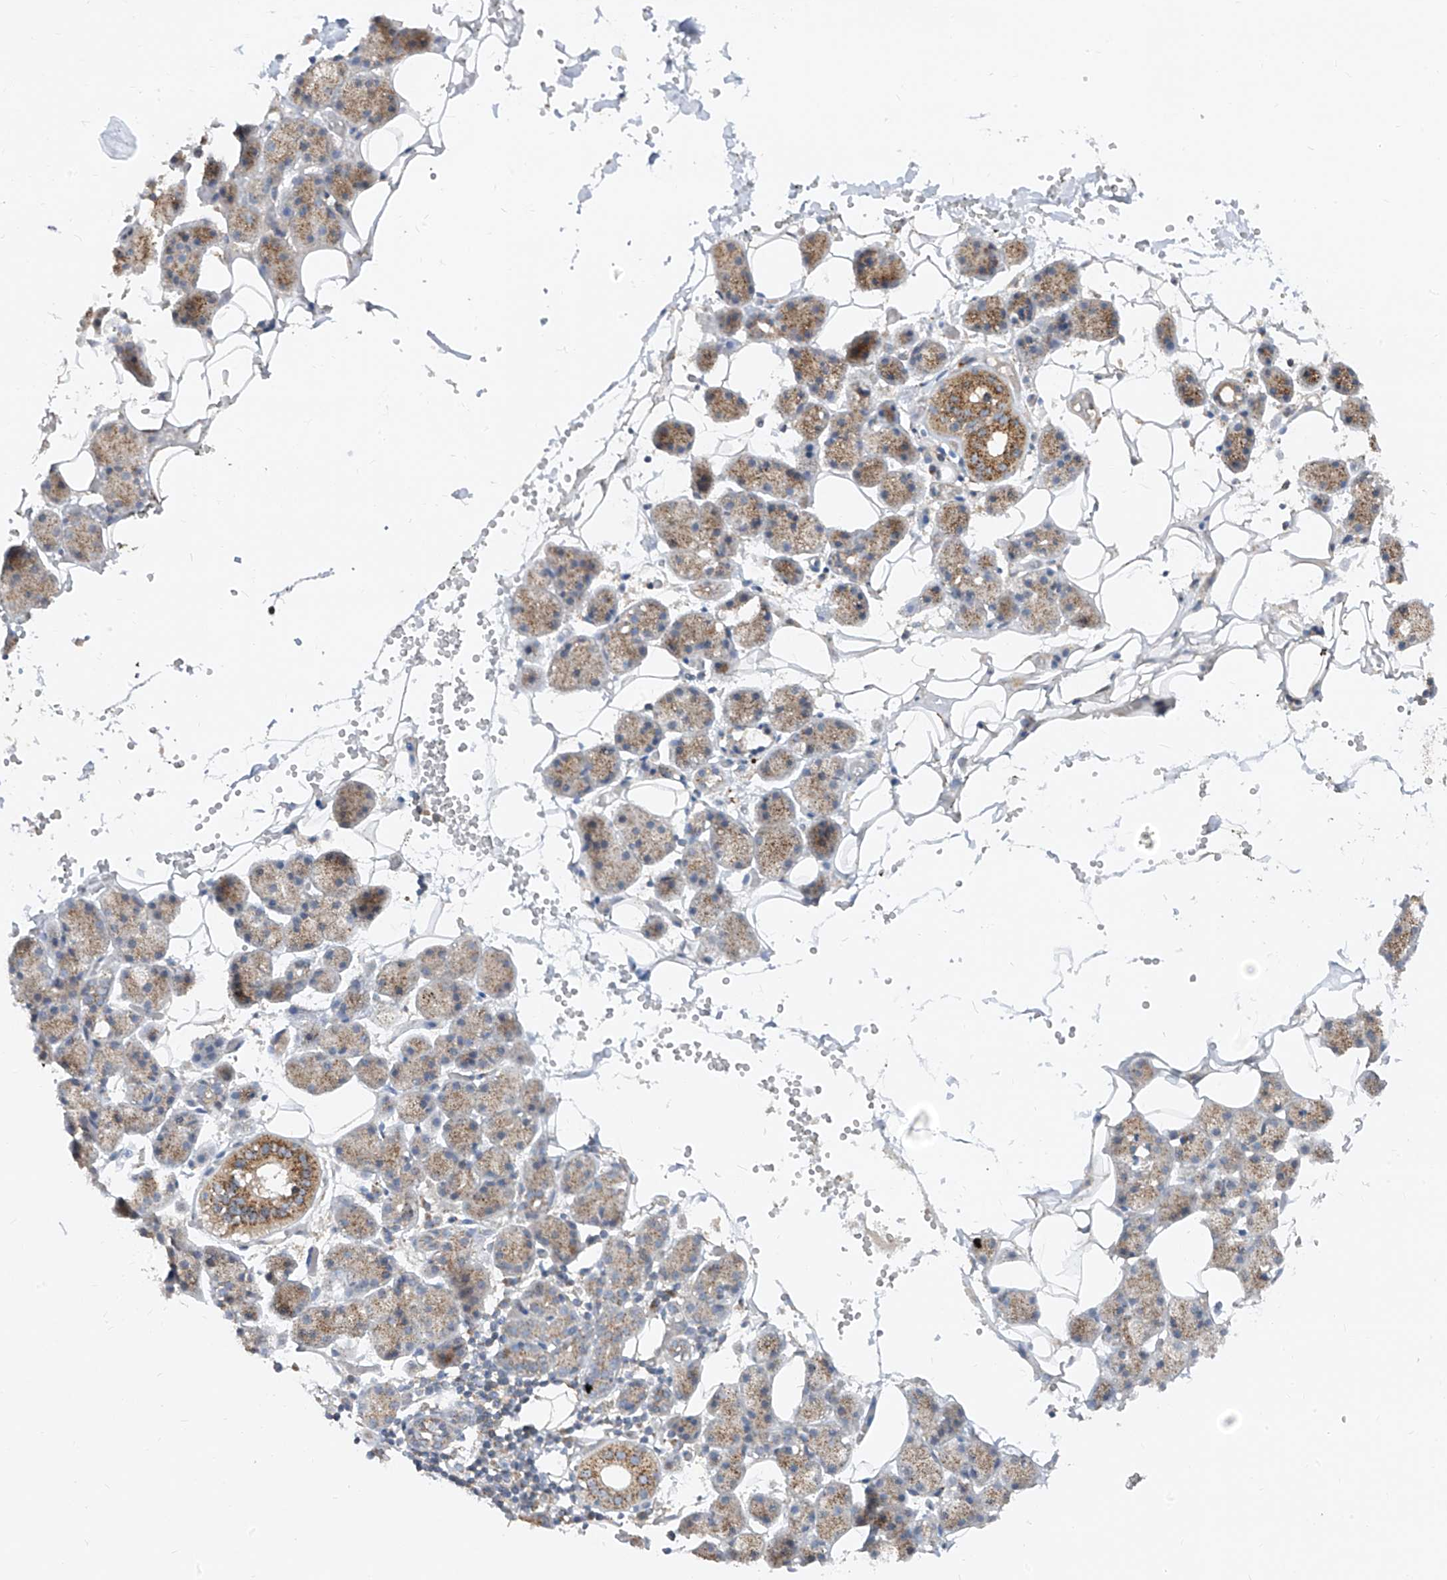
{"staining": {"intensity": "moderate", "quantity": "25%-75%", "location": "cytoplasmic/membranous"}, "tissue": "salivary gland", "cell_type": "Glandular cells", "image_type": "normal", "snomed": [{"axis": "morphology", "description": "Normal tissue, NOS"}, {"axis": "topography", "description": "Salivary gland"}], "caption": "Immunohistochemistry (IHC) (DAB) staining of unremarkable salivary gland shows moderate cytoplasmic/membranous protein staining in approximately 25%-75% of glandular cells. The protein is stained brown, and the nuclei are stained in blue (DAB (3,3'-diaminobenzidine) IHC with brightfield microscopy, high magnification).", "gene": "ABCD3", "patient": {"sex": "female", "age": 33}}